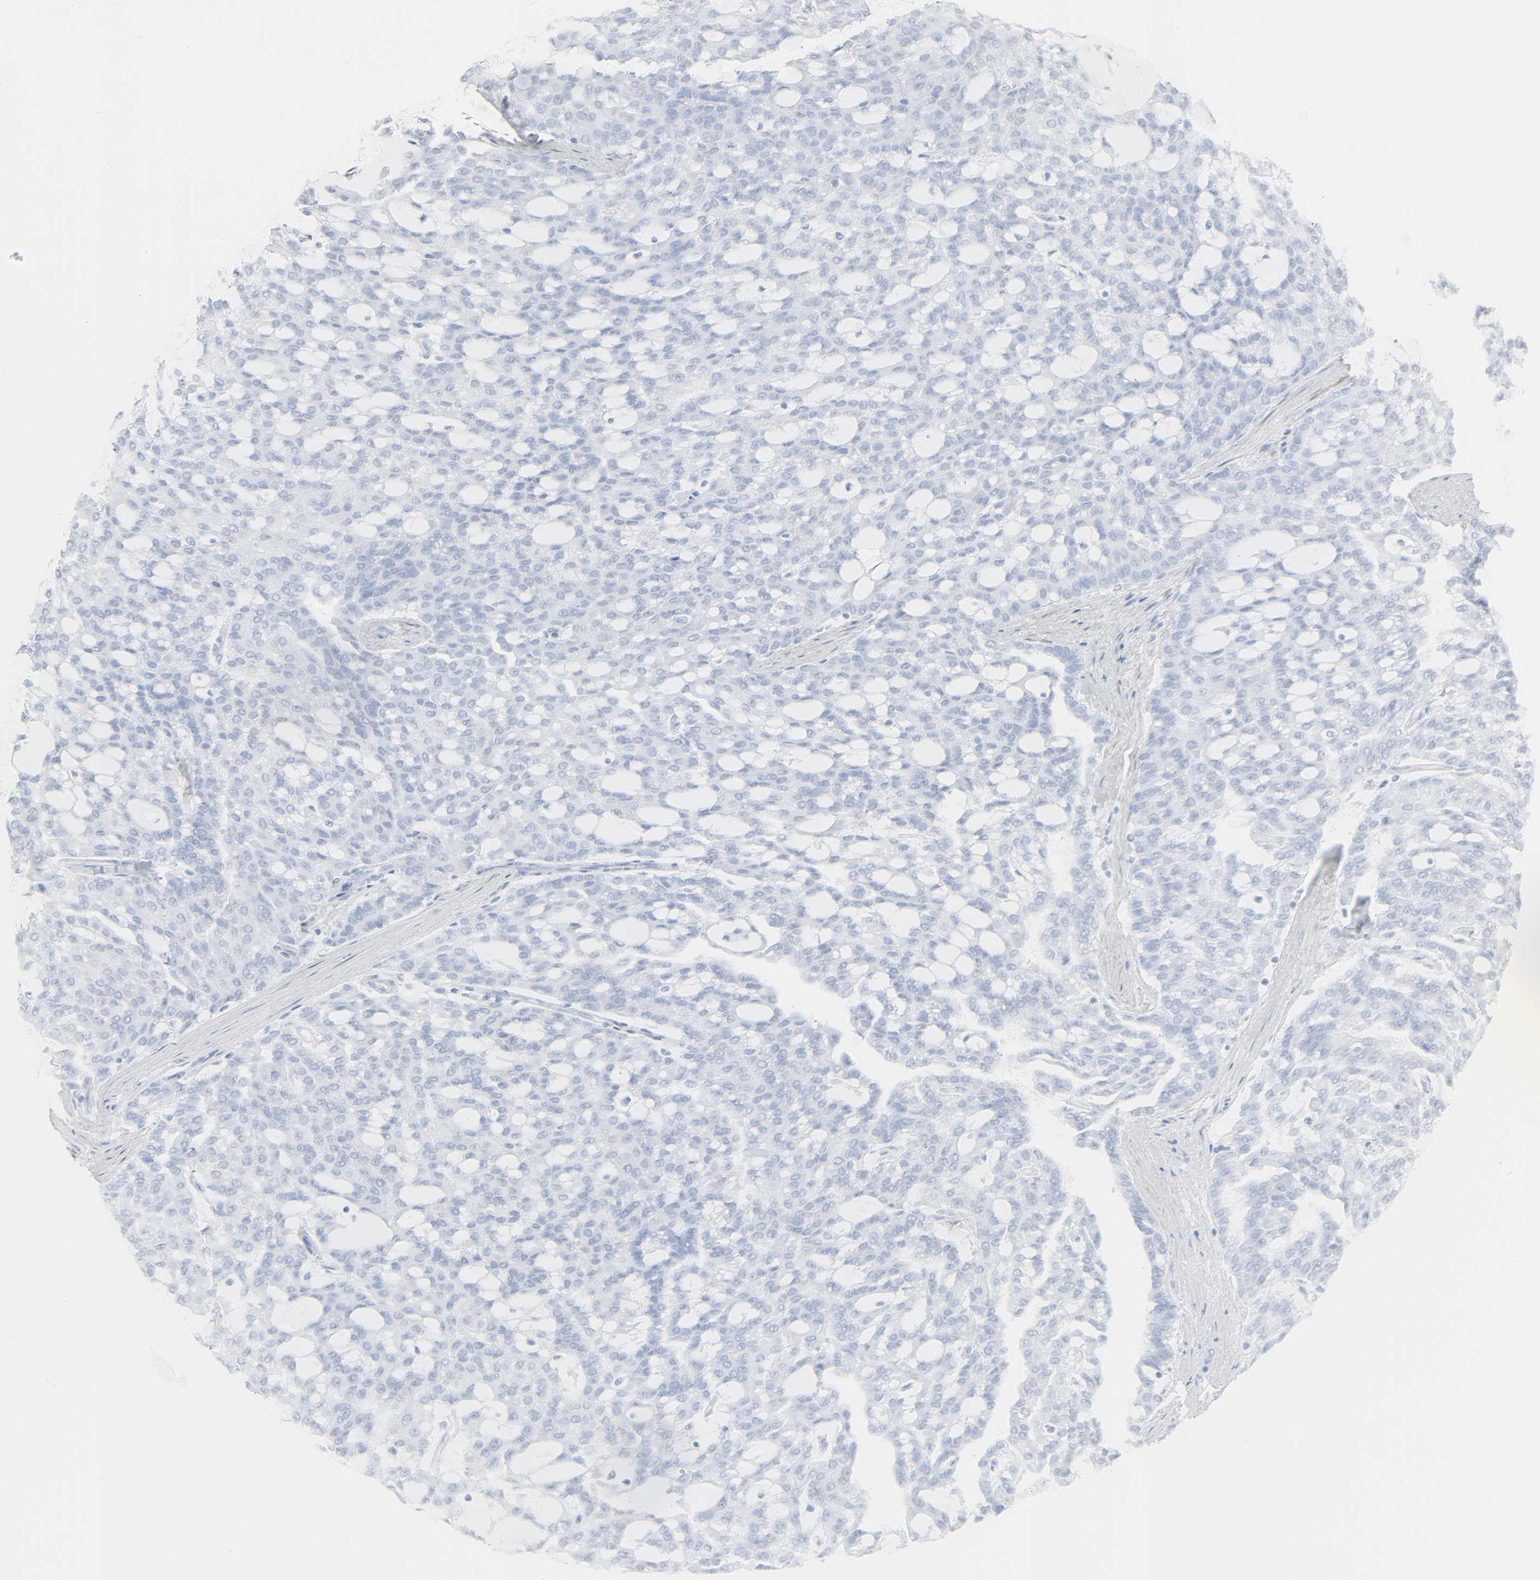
{"staining": {"intensity": "negative", "quantity": "none", "location": "none"}, "tissue": "renal cancer", "cell_type": "Tumor cells", "image_type": "cancer", "snomed": [{"axis": "morphology", "description": "Adenocarcinoma, NOS"}, {"axis": "topography", "description": "Kidney"}], "caption": "Immunohistochemistry photomicrograph of neoplastic tissue: human adenocarcinoma (renal) stained with DAB displays no significant protein staining in tumor cells.", "gene": "ZBTB16", "patient": {"sex": "male", "age": 63}}